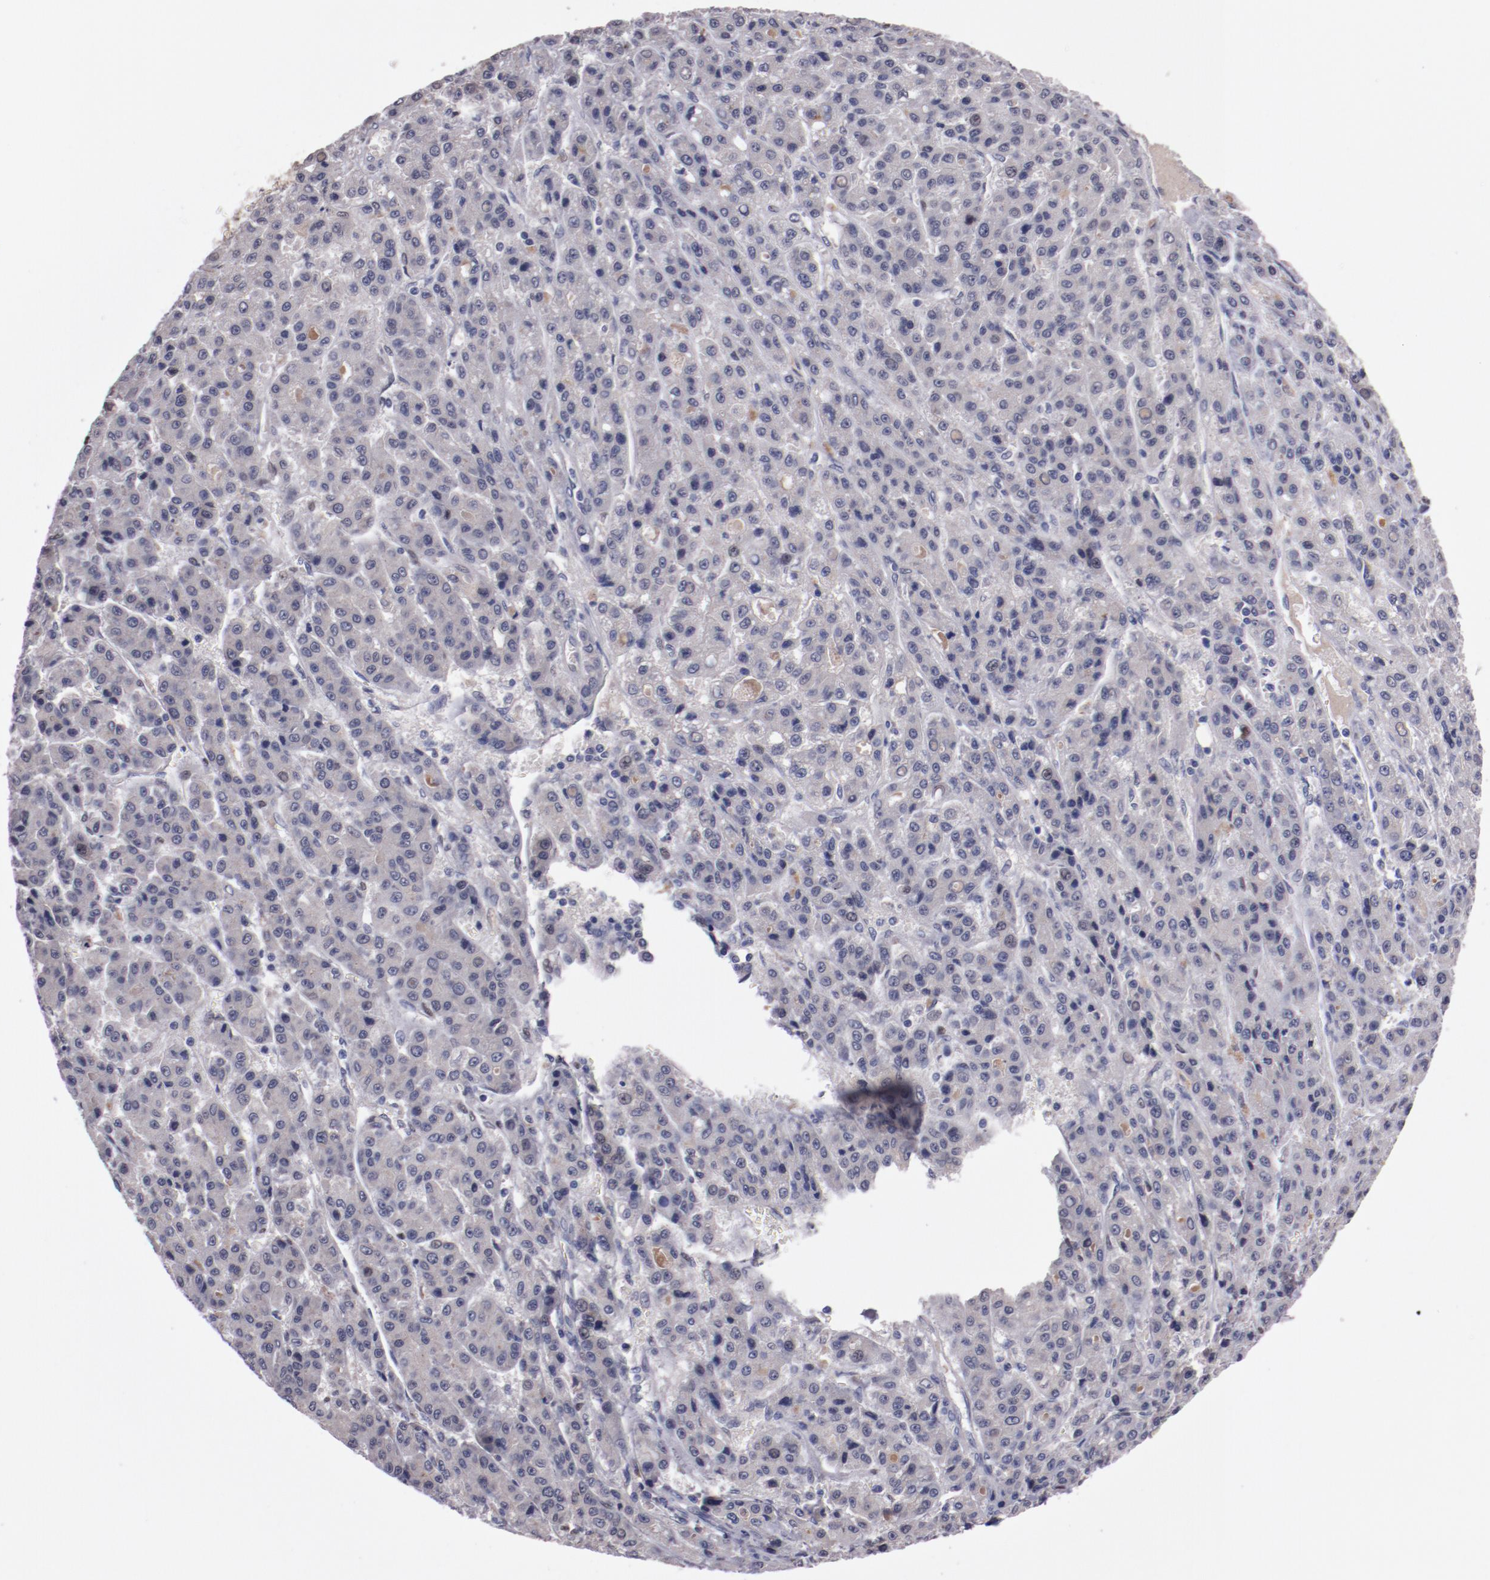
{"staining": {"intensity": "weak", "quantity": ">75%", "location": "cytoplasmic/membranous"}, "tissue": "liver cancer", "cell_type": "Tumor cells", "image_type": "cancer", "snomed": [{"axis": "morphology", "description": "Carcinoma, Hepatocellular, NOS"}, {"axis": "topography", "description": "Liver"}], "caption": "The histopathology image reveals a brown stain indicating the presence of a protein in the cytoplasmic/membranous of tumor cells in liver hepatocellular carcinoma.", "gene": "FAM81A", "patient": {"sex": "male", "age": 70}}